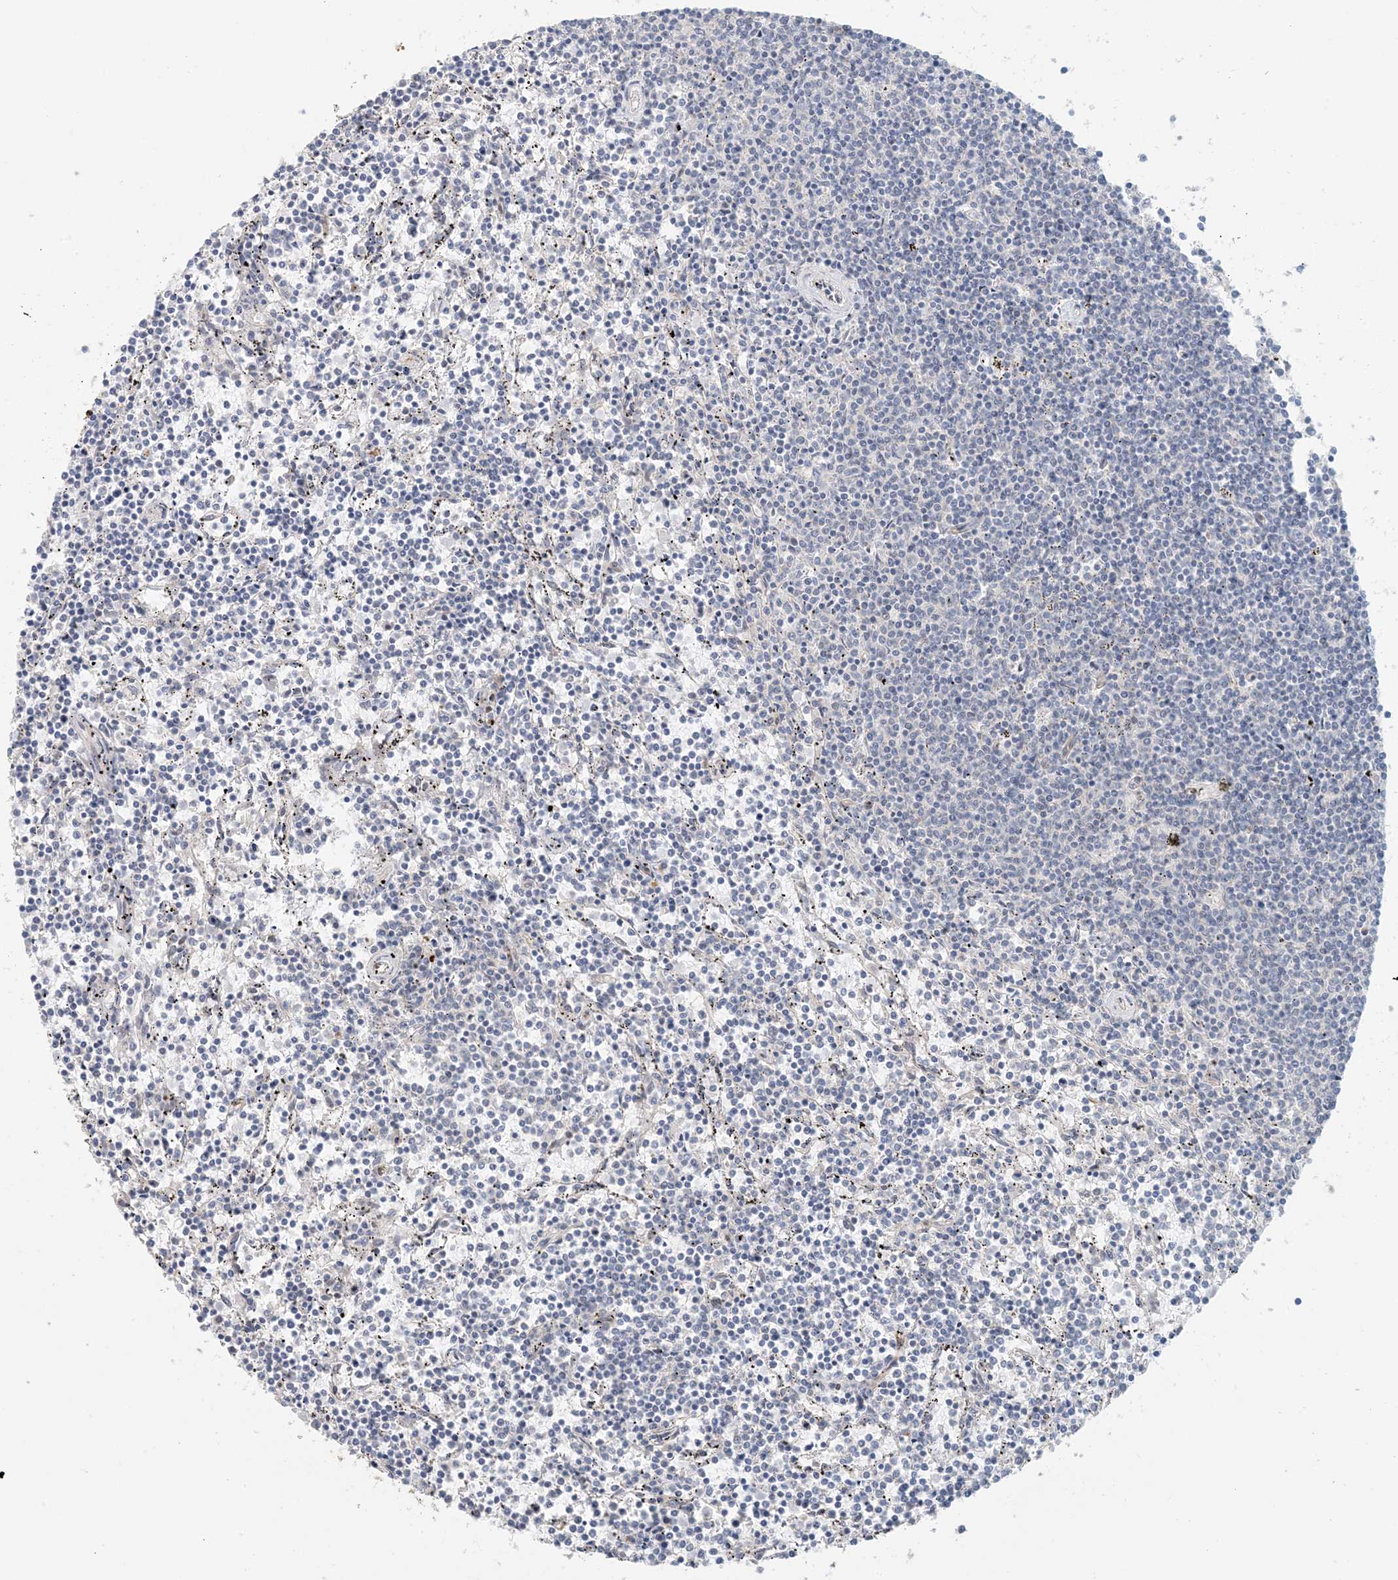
{"staining": {"intensity": "negative", "quantity": "none", "location": "none"}, "tissue": "lymphoma", "cell_type": "Tumor cells", "image_type": "cancer", "snomed": [{"axis": "morphology", "description": "Malignant lymphoma, non-Hodgkin's type, Low grade"}, {"axis": "topography", "description": "Spleen"}], "caption": "High magnification brightfield microscopy of lymphoma stained with DAB (brown) and counterstained with hematoxylin (blue): tumor cells show no significant positivity.", "gene": "ZCCHC4", "patient": {"sex": "female", "age": 50}}